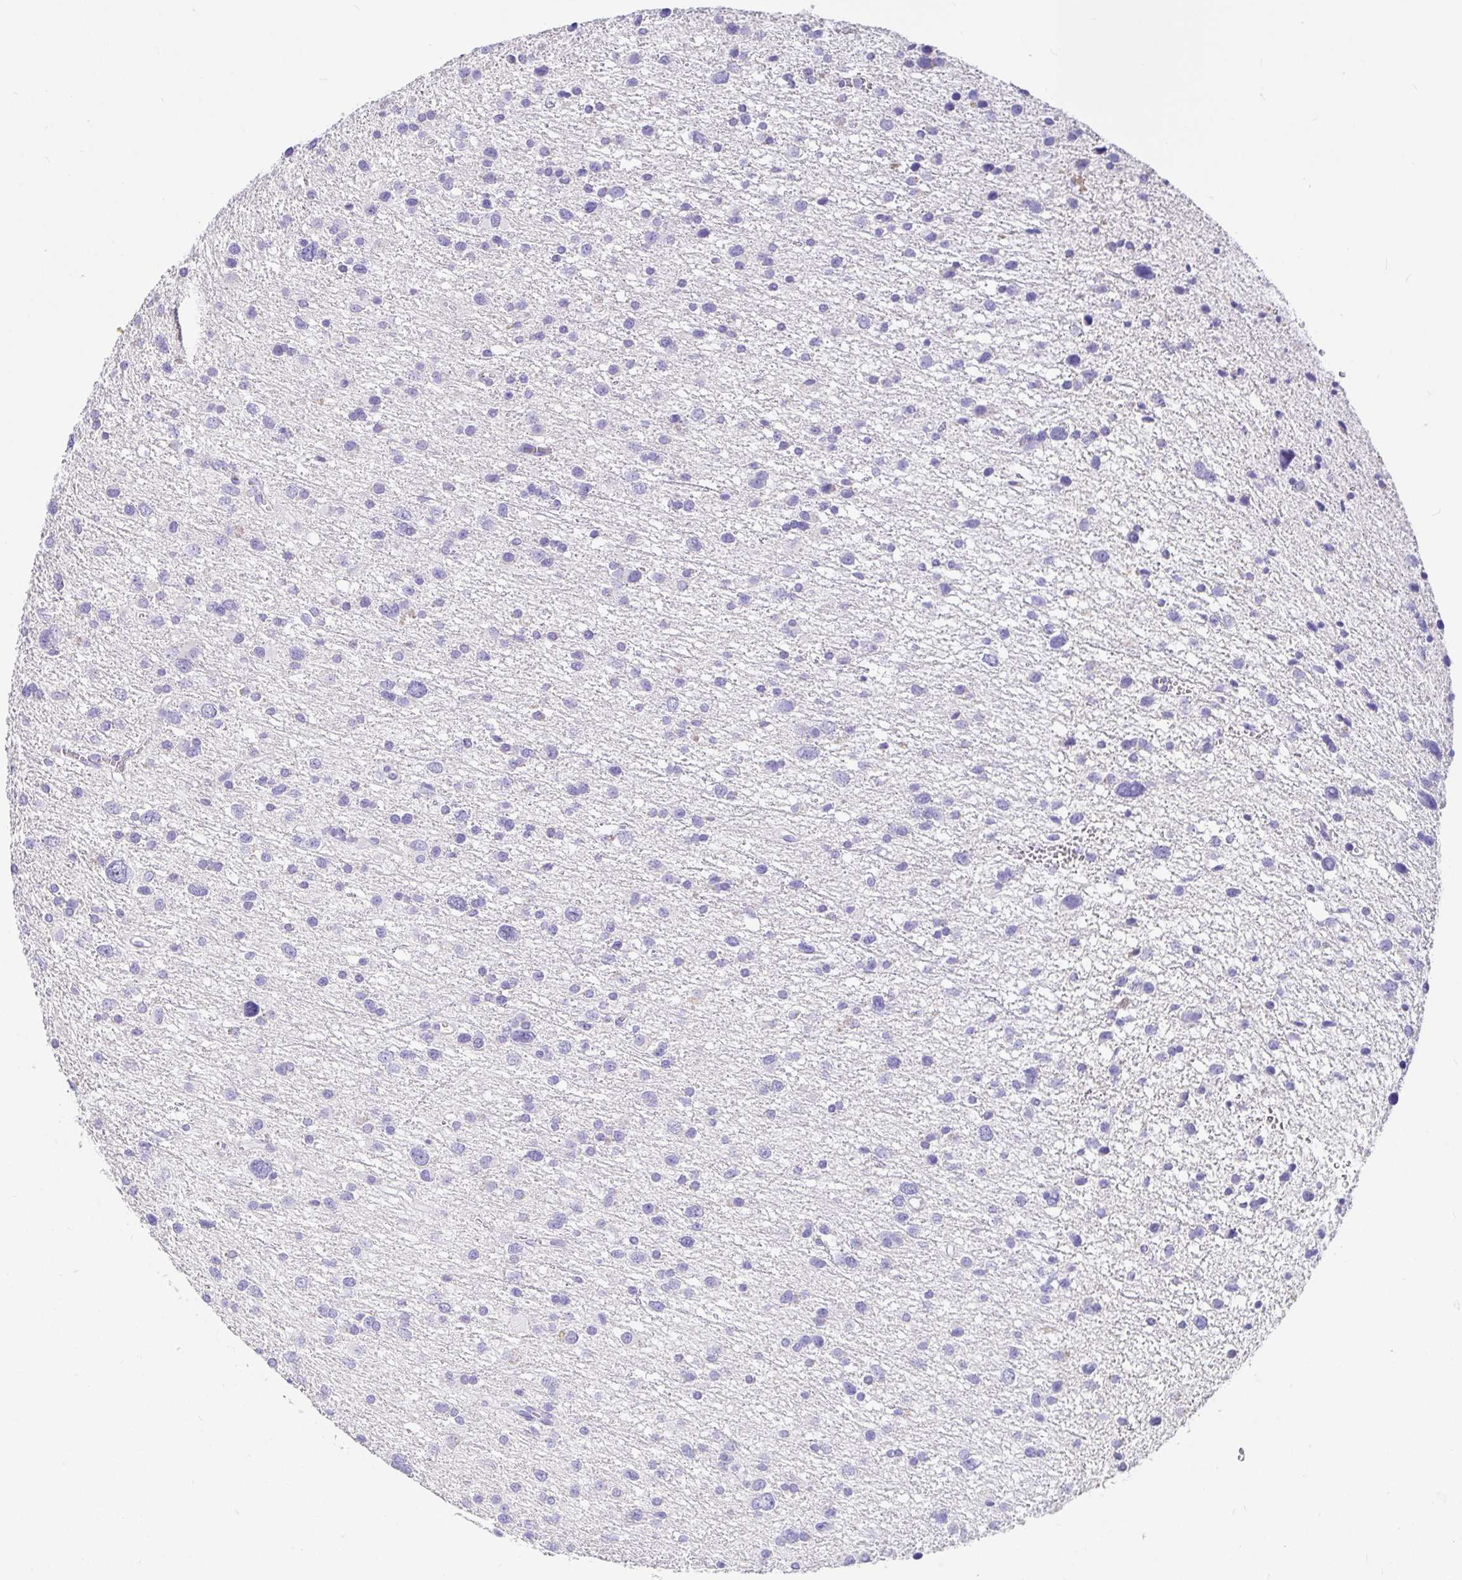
{"staining": {"intensity": "negative", "quantity": "none", "location": "none"}, "tissue": "glioma", "cell_type": "Tumor cells", "image_type": "cancer", "snomed": [{"axis": "morphology", "description": "Glioma, malignant, Low grade"}, {"axis": "topography", "description": "Brain"}], "caption": "This is a photomicrograph of immunohistochemistry (IHC) staining of glioma, which shows no expression in tumor cells.", "gene": "TPTE", "patient": {"sex": "female", "age": 55}}